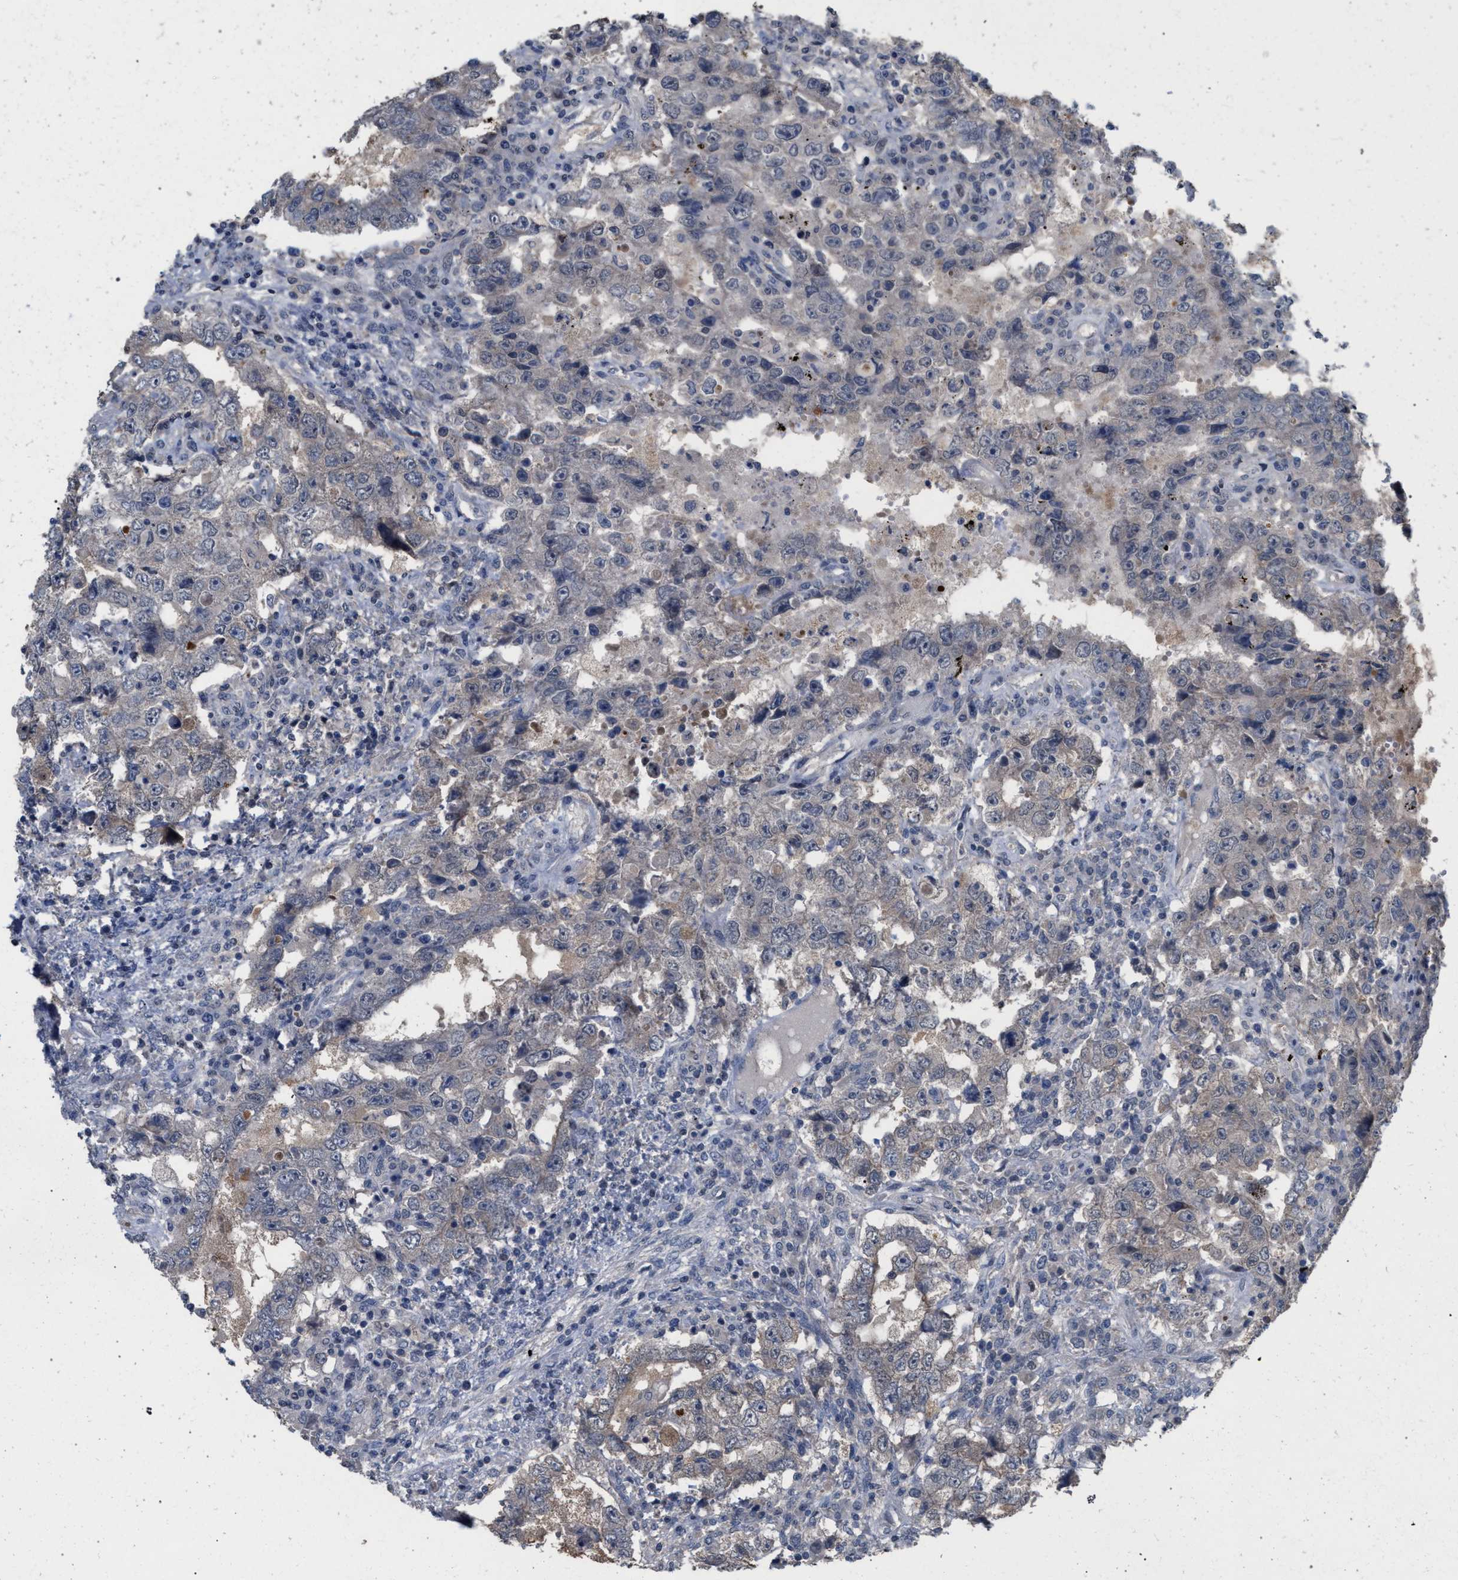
{"staining": {"intensity": "weak", "quantity": "25%-75%", "location": "cytoplasmic/membranous"}, "tissue": "testis cancer", "cell_type": "Tumor cells", "image_type": "cancer", "snomed": [{"axis": "morphology", "description": "Carcinoma, Embryonal, NOS"}, {"axis": "topography", "description": "Testis"}], "caption": "Testis cancer stained for a protein reveals weak cytoplasmic/membranous positivity in tumor cells. (DAB = brown stain, brightfield microscopy at high magnification).", "gene": "TECPR1", "patient": {"sex": "male", "age": 26}}